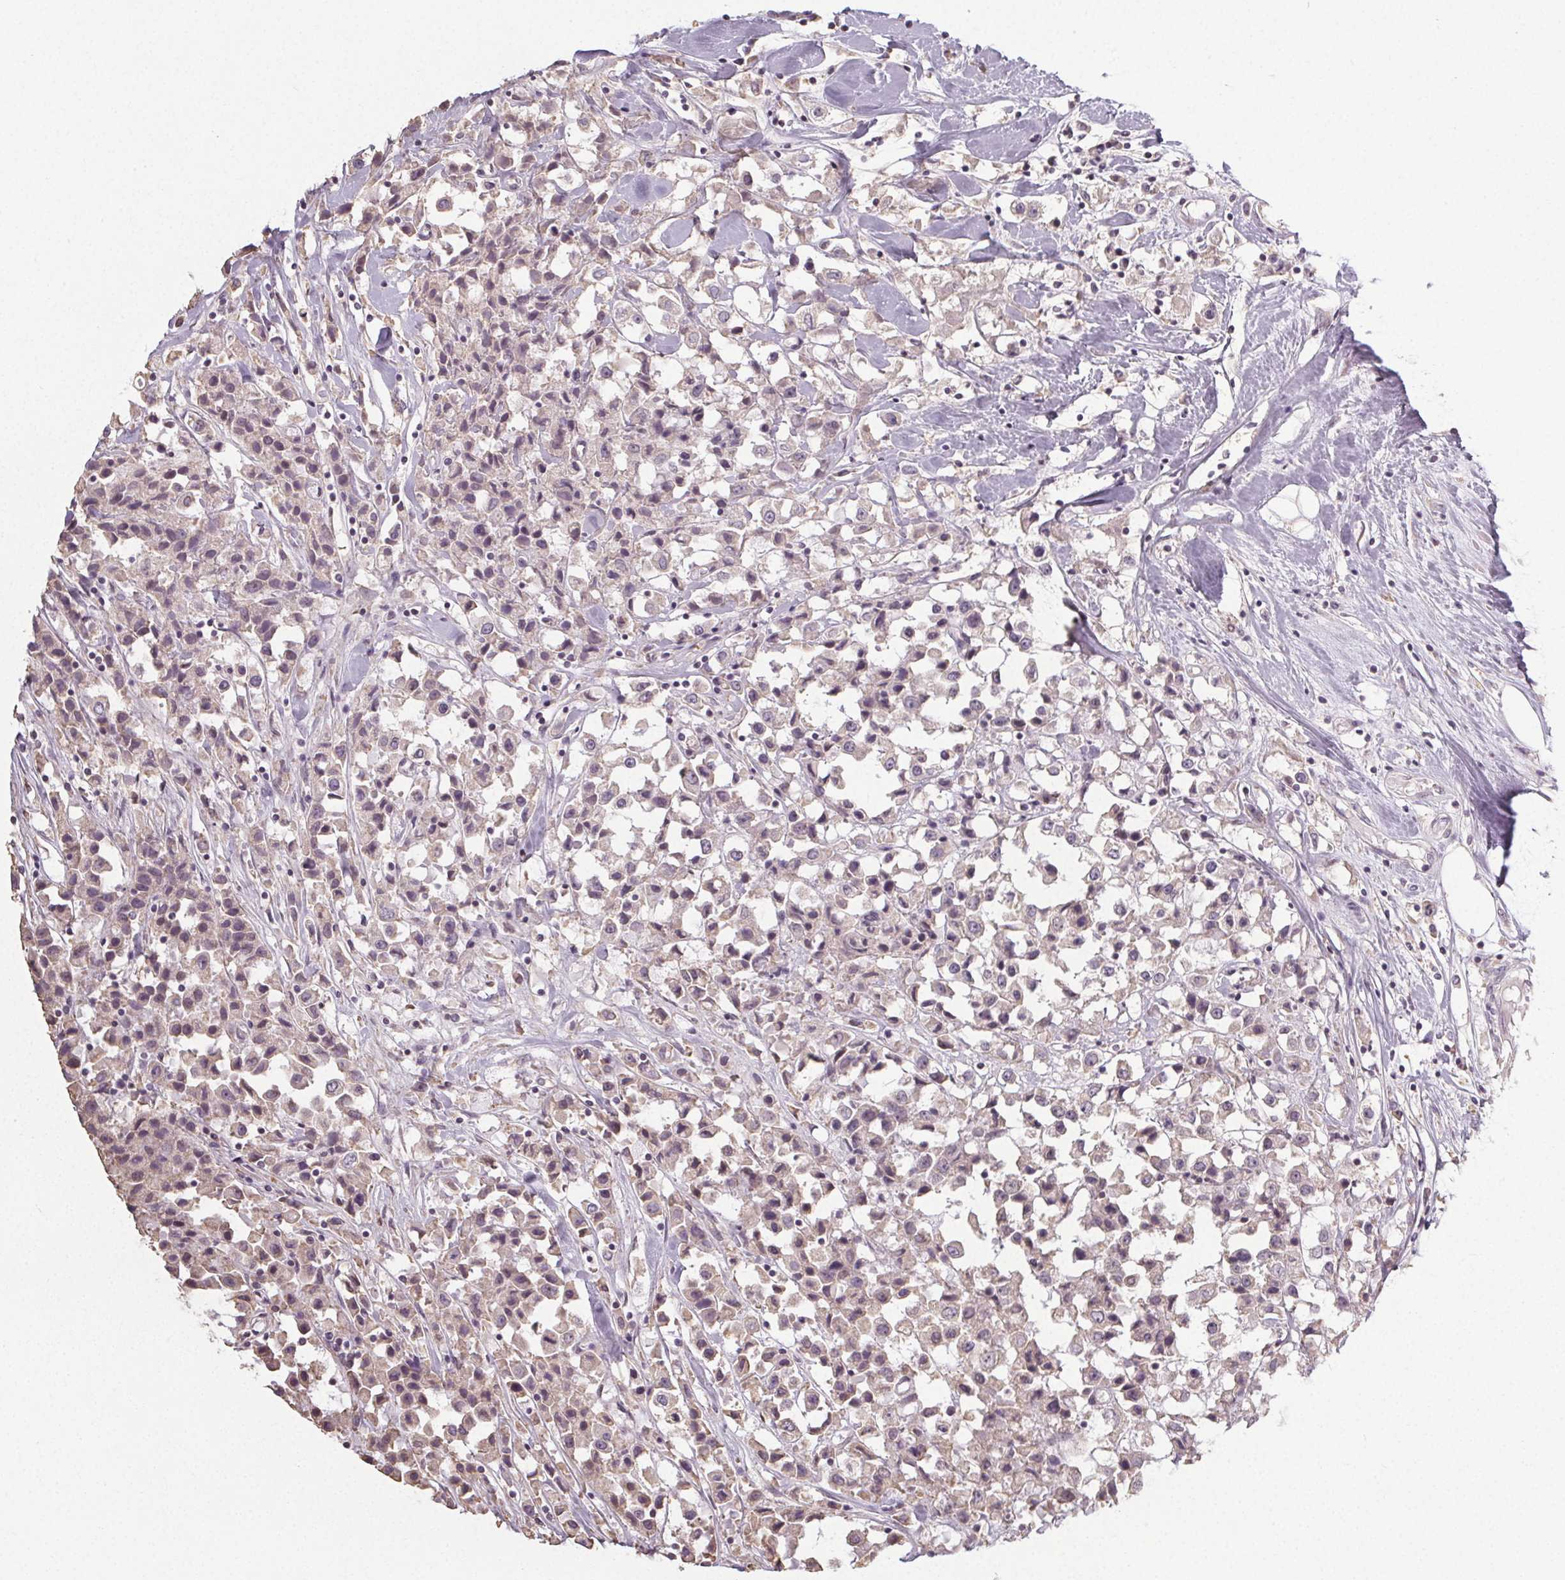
{"staining": {"intensity": "weak", "quantity": "<25%", "location": "nuclear"}, "tissue": "breast cancer", "cell_type": "Tumor cells", "image_type": "cancer", "snomed": [{"axis": "morphology", "description": "Duct carcinoma"}, {"axis": "topography", "description": "Breast"}], "caption": "Immunohistochemistry histopathology image of neoplastic tissue: breast infiltrating ductal carcinoma stained with DAB shows no significant protein positivity in tumor cells.", "gene": "SLC26A2", "patient": {"sex": "female", "age": 61}}